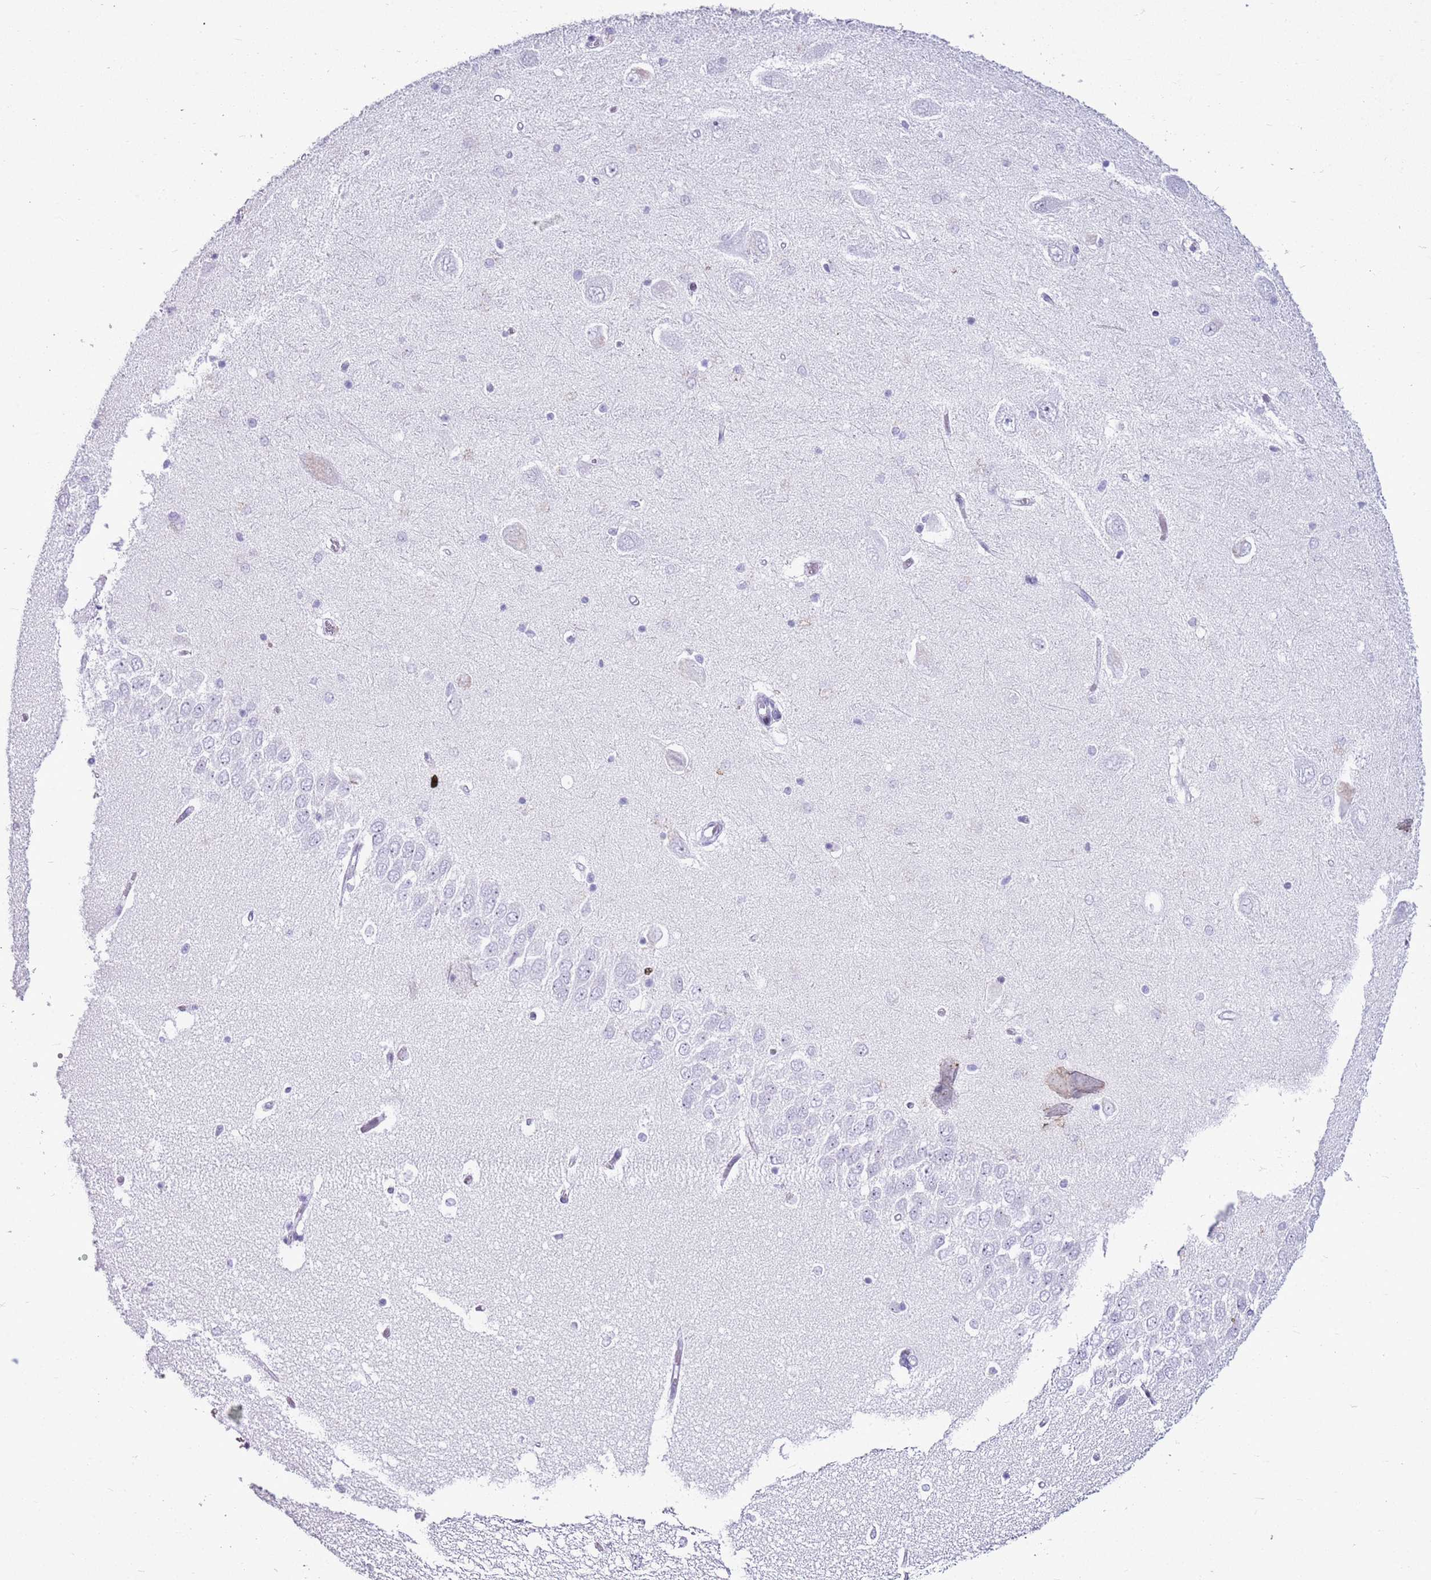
{"staining": {"intensity": "negative", "quantity": "none", "location": "none"}, "tissue": "hippocampus", "cell_type": "Glial cells", "image_type": "normal", "snomed": [{"axis": "morphology", "description": "Normal tissue, NOS"}, {"axis": "topography", "description": "Hippocampus"}], "caption": "This is an immunohistochemistry (IHC) image of benign hippocampus. There is no expression in glial cells.", "gene": "ASIP", "patient": {"sex": "male", "age": 45}}